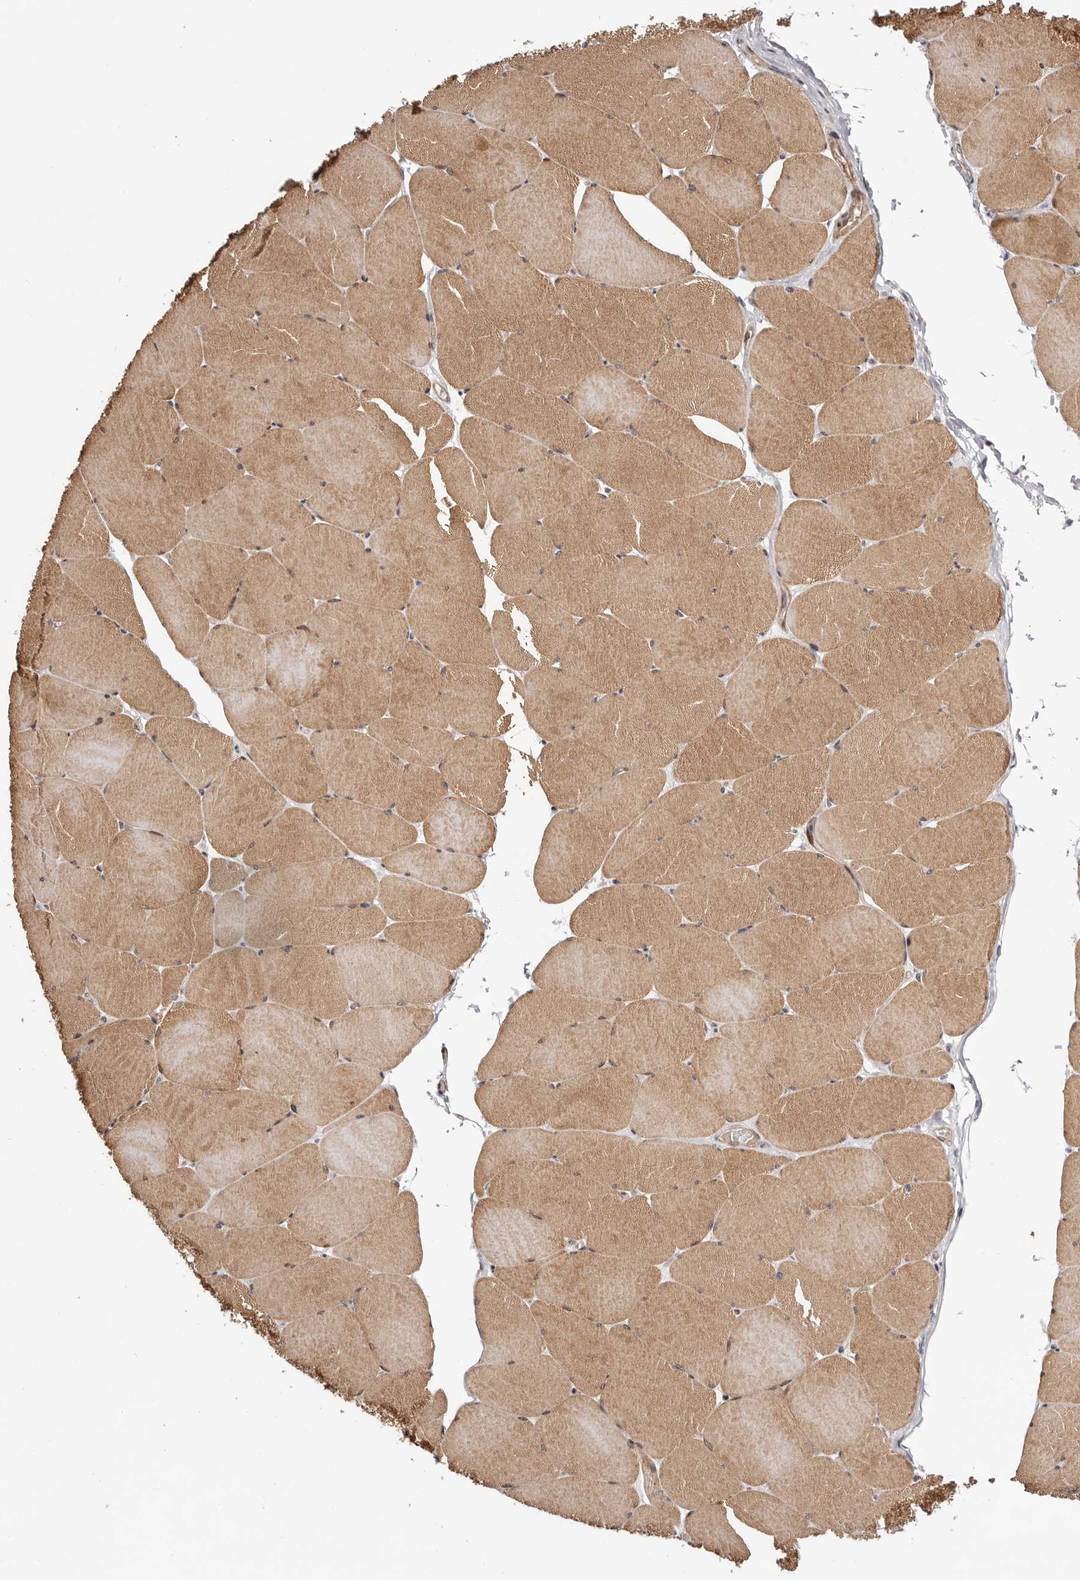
{"staining": {"intensity": "moderate", "quantity": ">75%", "location": "cytoplasmic/membranous"}, "tissue": "skeletal muscle", "cell_type": "Myocytes", "image_type": "normal", "snomed": [{"axis": "morphology", "description": "Normal tissue, NOS"}, {"axis": "topography", "description": "Skeletal muscle"}, {"axis": "topography", "description": "Head-Neck"}], "caption": "Myocytes display medium levels of moderate cytoplasmic/membranous staining in approximately >75% of cells in benign human skeletal muscle.", "gene": "EPHX3", "patient": {"sex": "male", "age": 66}}